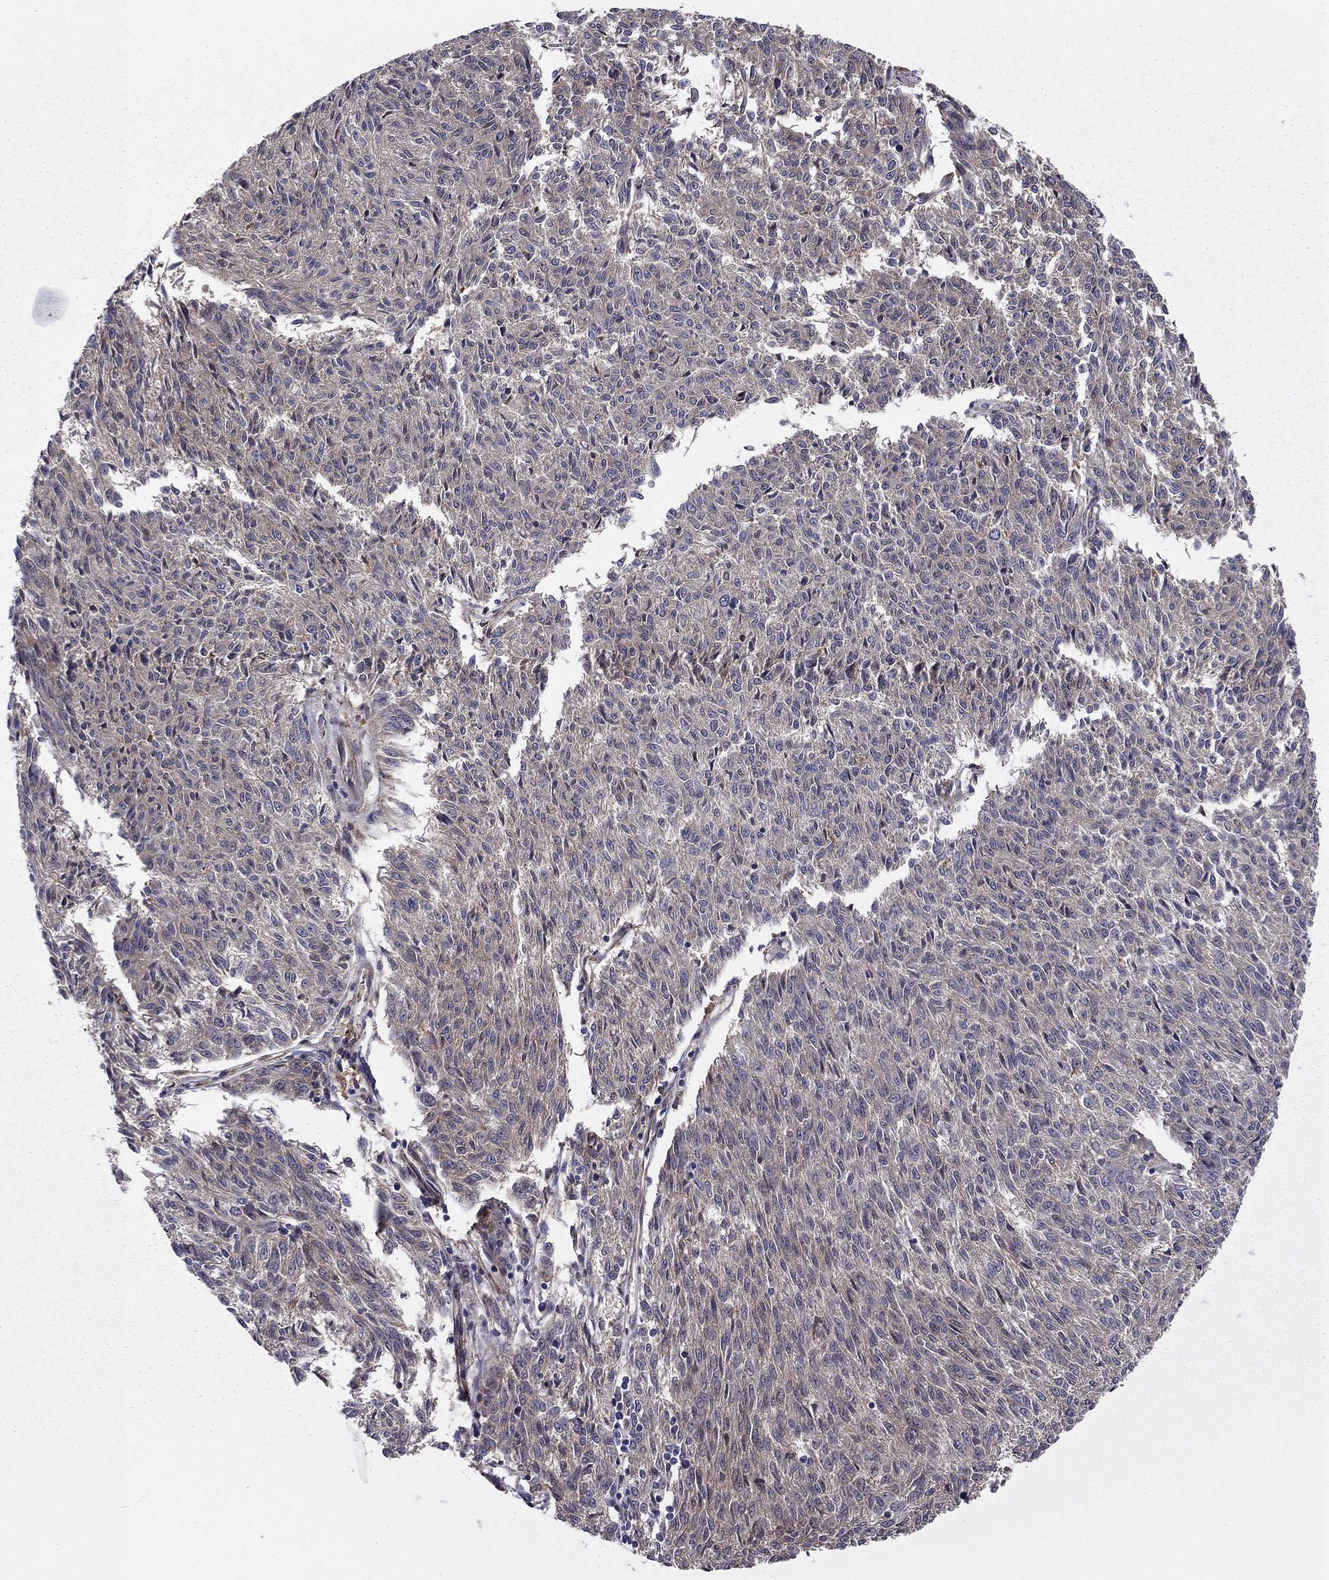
{"staining": {"intensity": "moderate", "quantity": "<25%", "location": "cytoplasmic/membranous"}, "tissue": "melanoma", "cell_type": "Tumor cells", "image_type": "cancer", "snomed": [{"axis": "morphology", "description": "Malignant melanoma, NOS"}, {"axis": "topography", "description": "Skin"}], "caption": "High-magnification brightfield microscopy of melanoma stained with DAB (brown) and counterstained with hematoxylin (blue). tumor cells exhibit moderate cytoplasmic/membranous positivity is identified in approximately<25% of cells.", "gene": "SHMT1", "patient": {"sex": "female", "age": 72}}